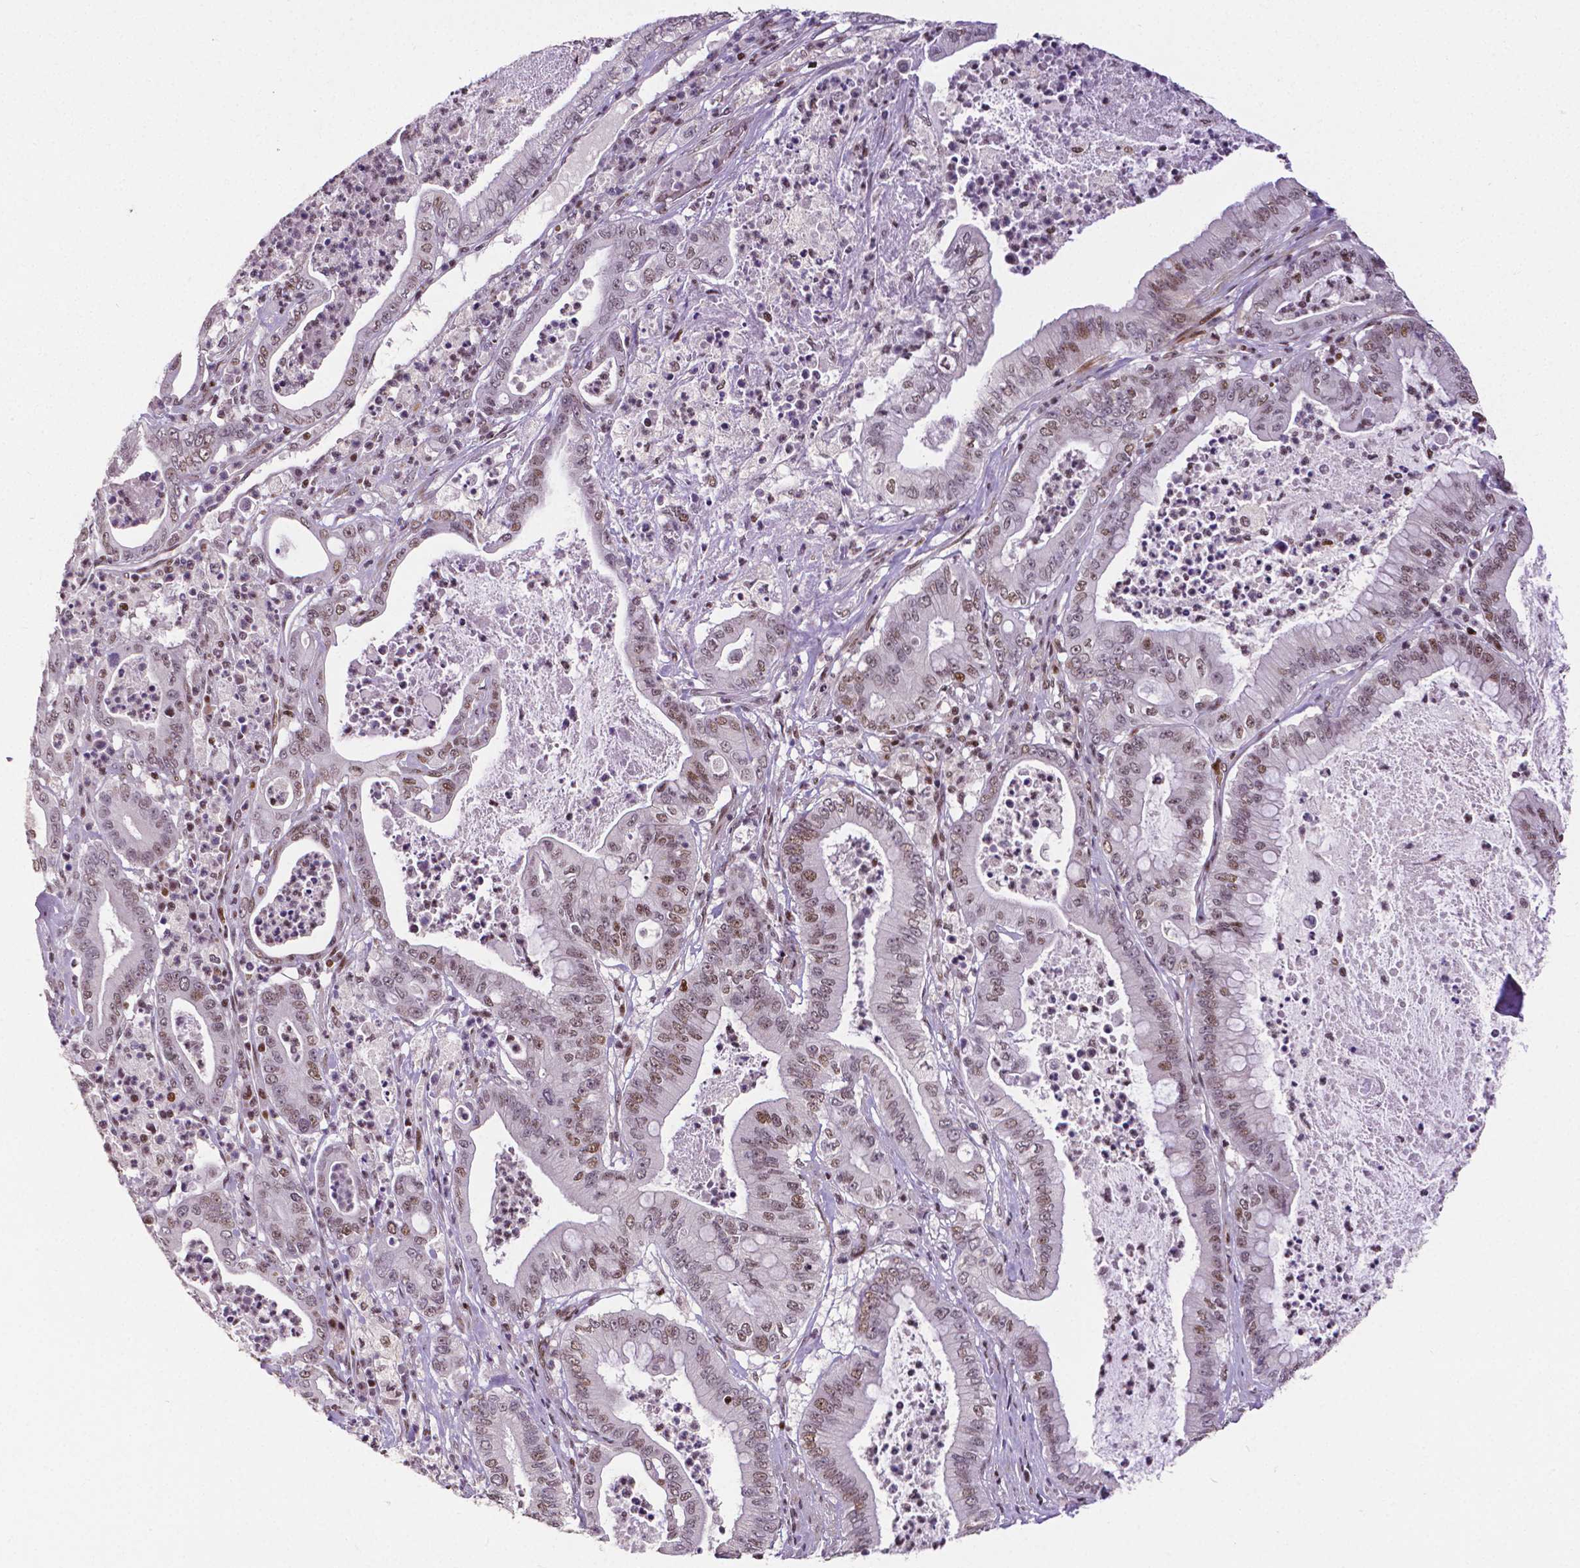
{"staining": {"intensity": "weak", "quantity": "25%-75%", "location": "nuclear"}, "tissue": "pancreatic cancer", "cell_type": "Tumor cells", "image_type": "cancer", "snomed": [{"axis": "morphology", "description": "Adenocarcinoma, NOS"}, {"axis": "topography", "description": "Pancreas"}], "caption": "IHC photomicrograph of neoplastic tissue: human pancreatic adenocarcinoma stained using immunohistochemistry exhibits low levels of weak protein expression localized specifically in the nuclear of tumor cells, appearing as a nuclear brown color.", "gene": "CTCF", "patient": {"sex": "male", "age": 71}}